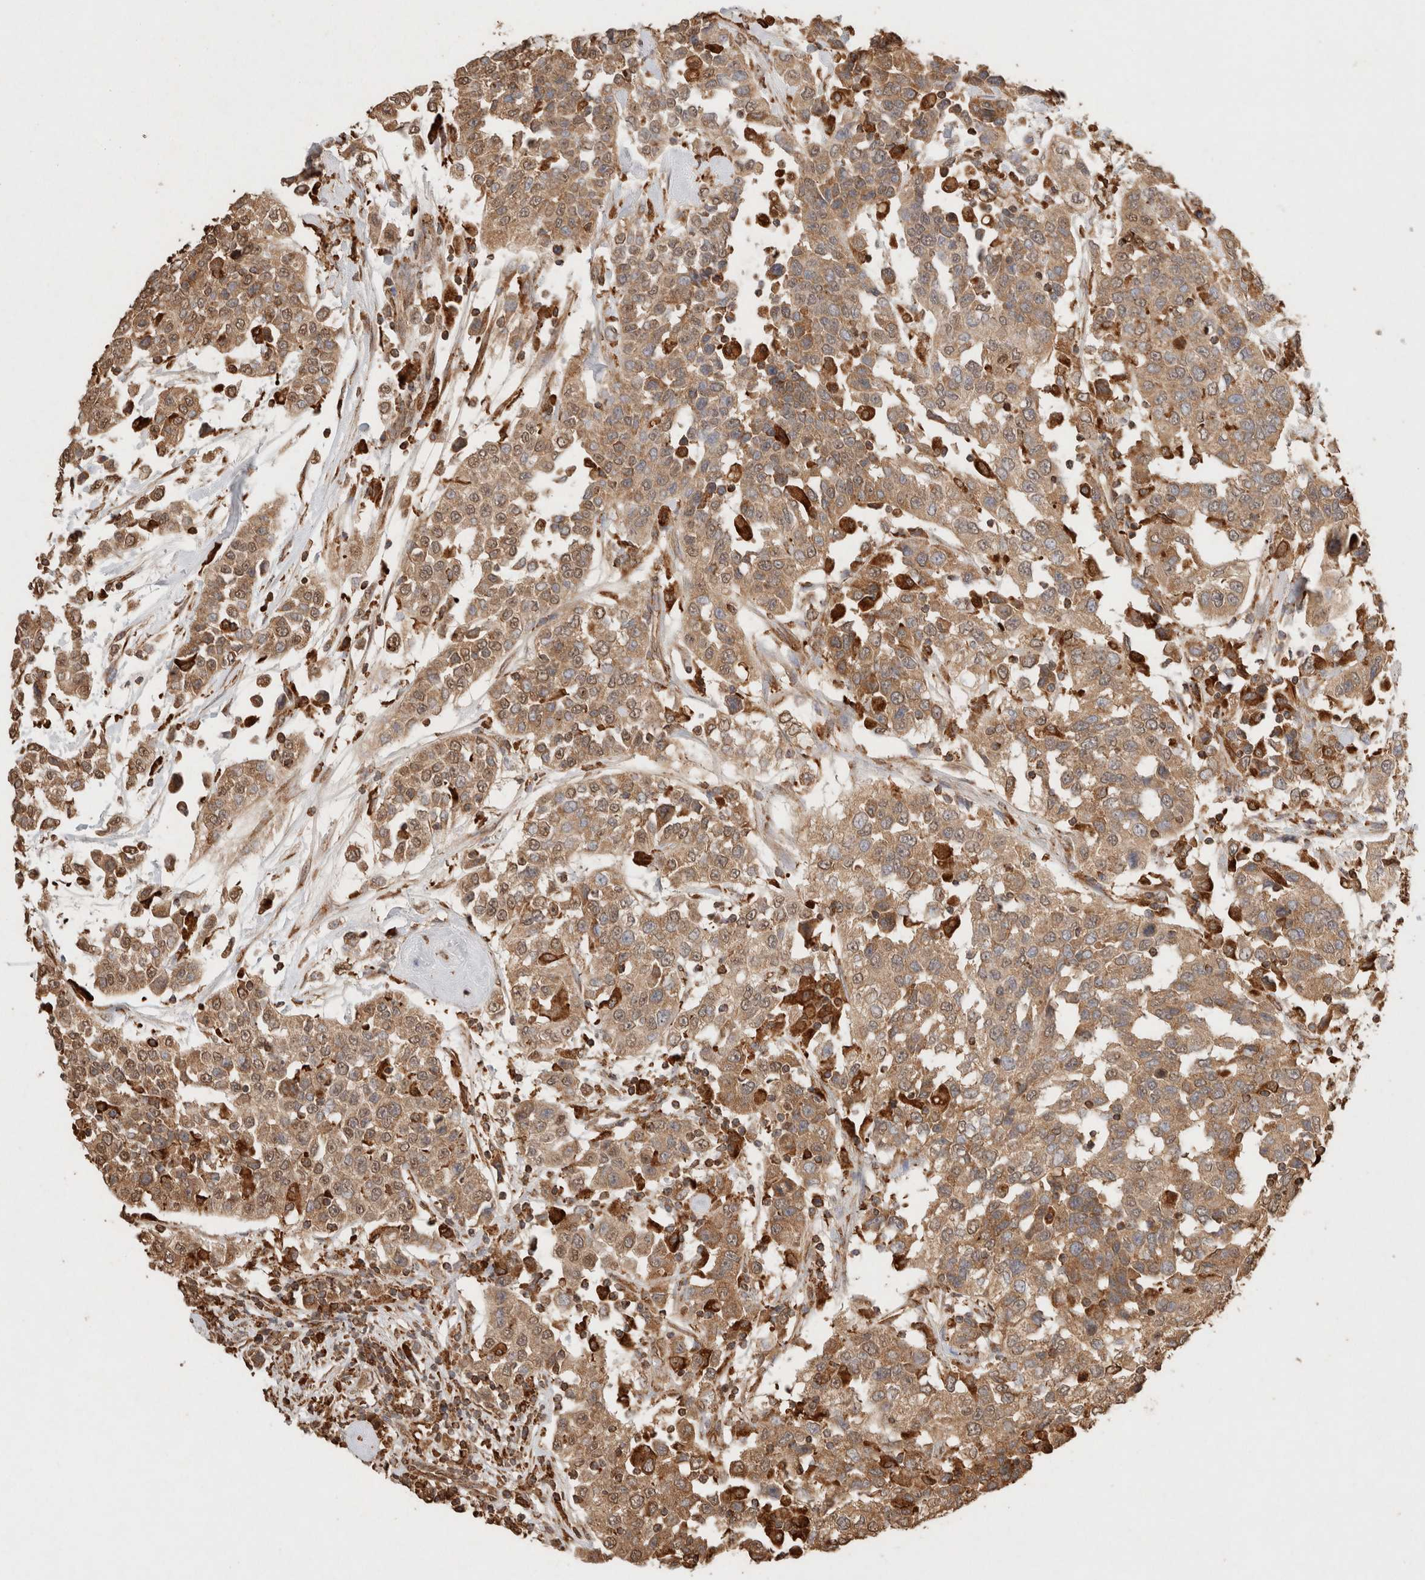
{"staining": {"intensity": "moderate", "quantity": ">75%", "location": "cytoplasmic/membranous"}, "tissue": "urothelial cancer", "cell_type": "Tumor cells", "image_type": "cancer", "snomed": [{"axis": "morphology", "description": "Urothelial carcinoma, High grade"}, {"axis": "topography", "description": "Urinary bladder"}], "caption": "Protein staining shows moderate cytoplasmic/membranous positivity in approximately >75% of tumor cells in high-grade urothelial carcinoma.", "gene": "ERAP1", "patient": {"sex": "female", "age": 80}}